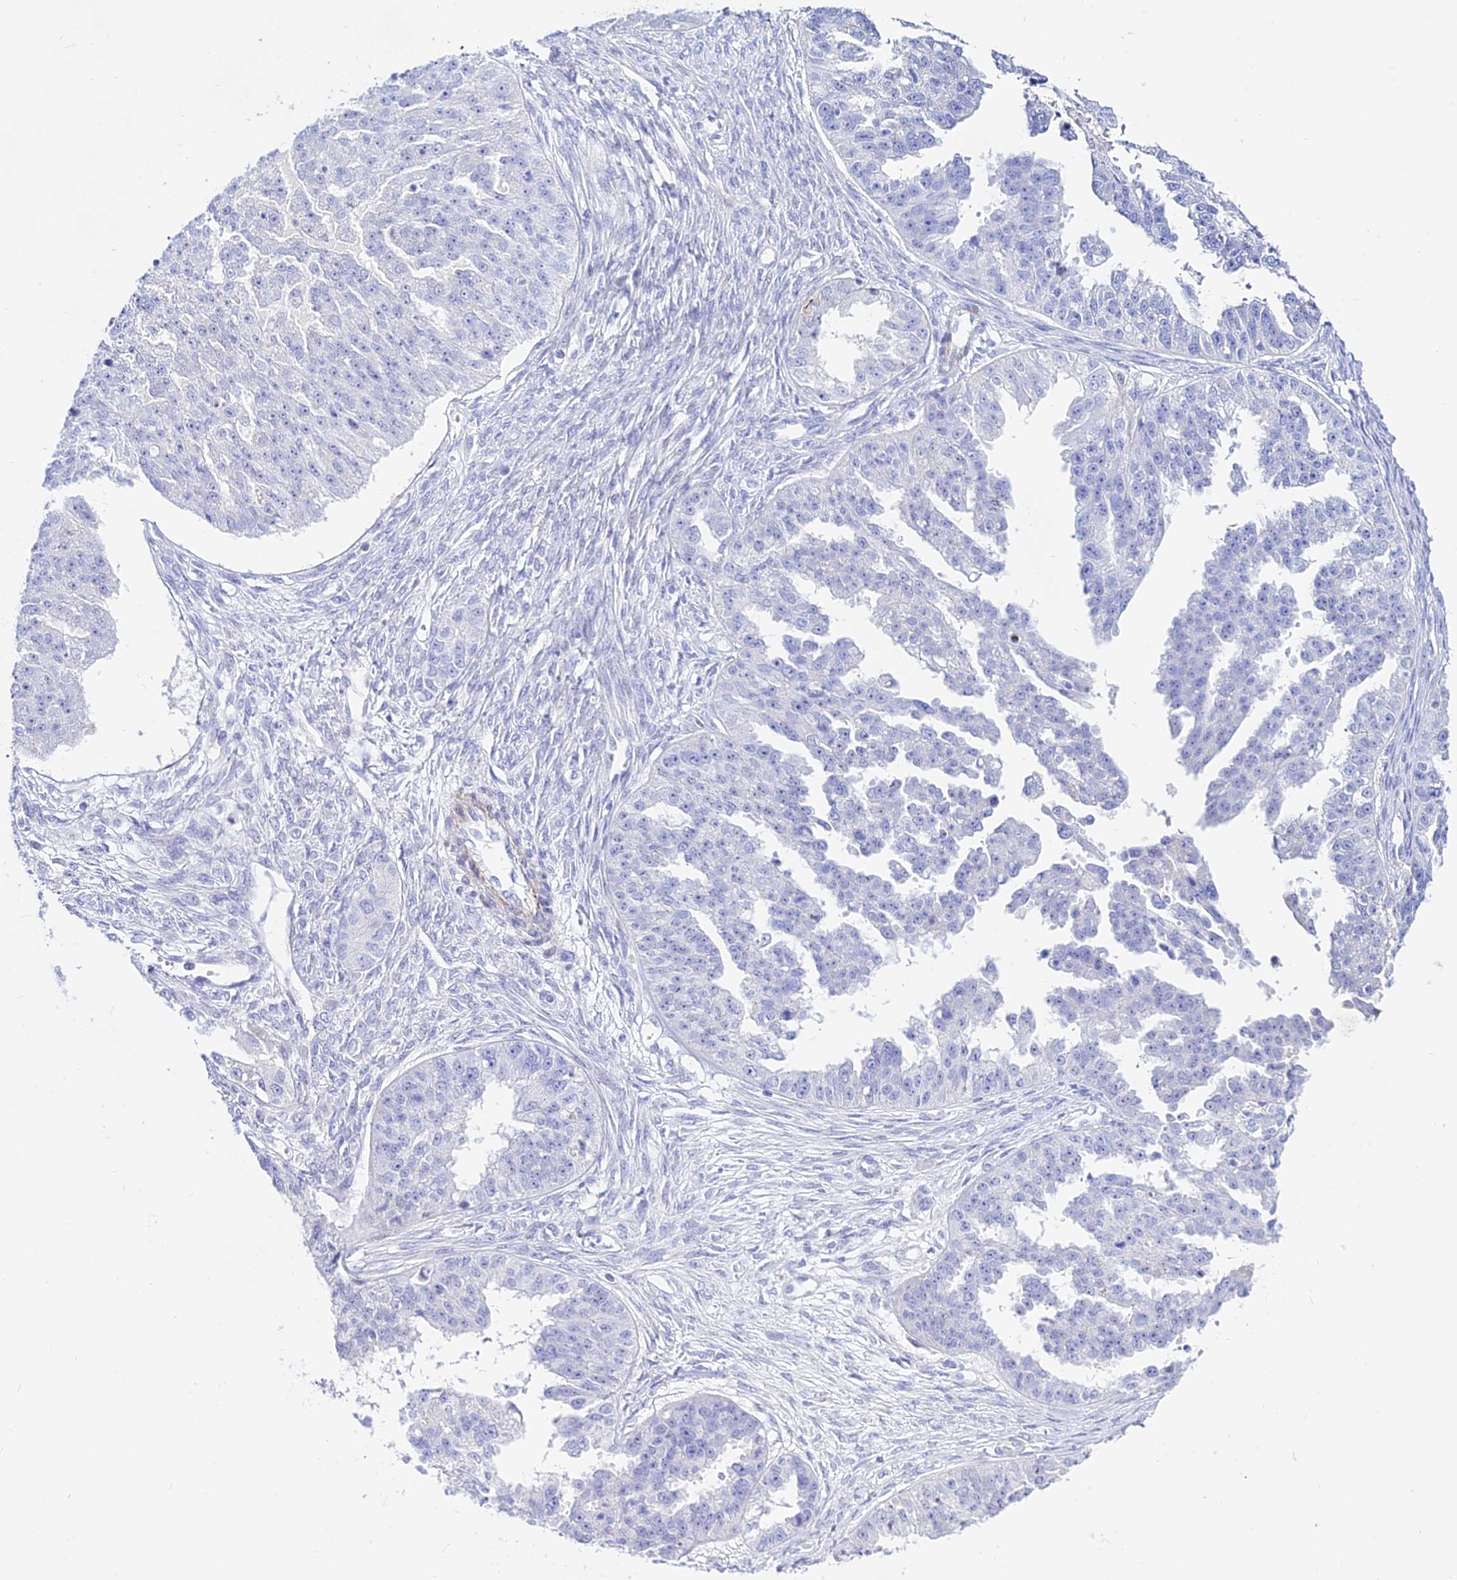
{"staining": {"intensity": "negative", "quantity": "none", "location": "none"}, "tissue": "ovarian cancer", "cell_type": "Tumor cells", "image_type": "cancer", "snomed": [{"axis": "morphology", "description": "Cystadenocarcinoma, serous, NOS"}, {"axis": "topography", "description": "Ovary"}], "caption": "This image is of ovarian cancer (serous cystadenocarcinoma) stained with immunohistochemistry to label a protein in brown with the nuclei are counter-stained blue. There is no positivity in tumor cells. (Brightfield microscopy of DAB (3,3'-diaminobenzidine) immunohistochemistry (IHC) at high magnification).", "gene": "DLX1", "patient": {"sex": "female", "age": 58}}